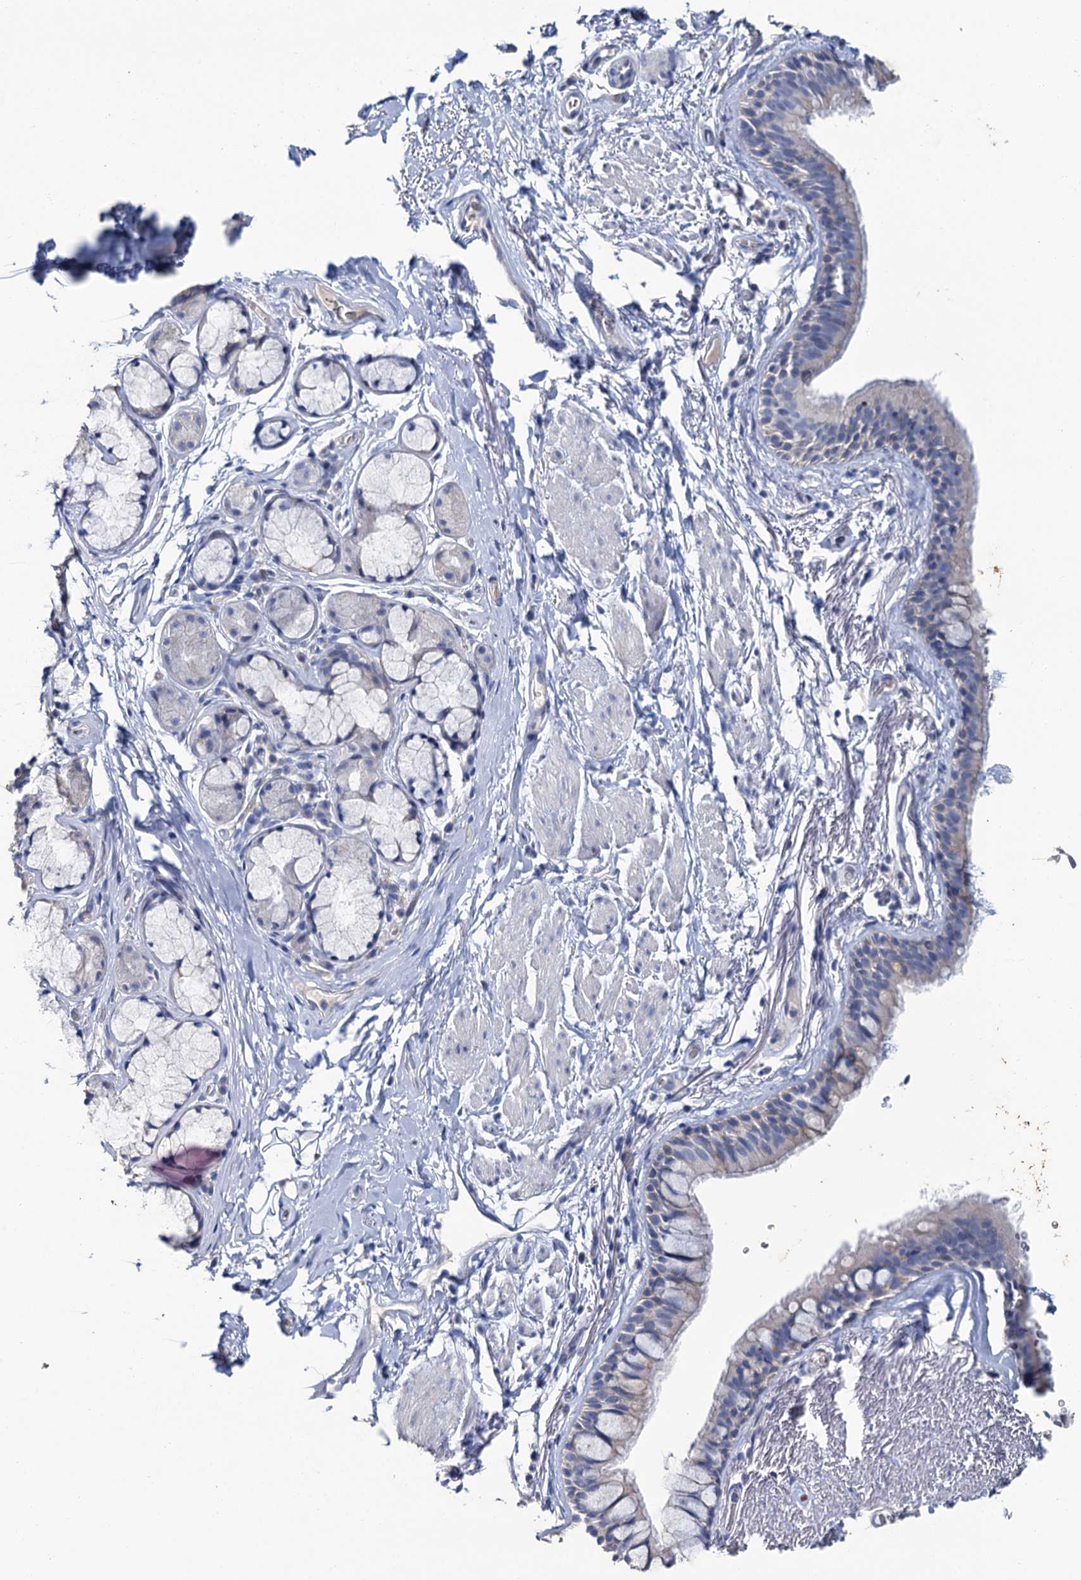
{"staining": {"intensity": "negative", "quantity": "none", "location": "none"}, "tissue": "bronchus", "cell_type": "Respiratory epithelial cells", "image_type": "normal", "snomed": [{"axis": "morphology", "description": "Normal tissue, NOS"}, {"axis": "topography", "description": "Cartilage tissue"}], "caption": "IHC micrograph of unremarkable bronchus: human bronchus stained with DAB (3,3'-diaminobenzidine) shows no significant protein positivity in respiratory epithelial cells.", "gene": "SNCB", "patient": {"sex": "male", "age": 63}}